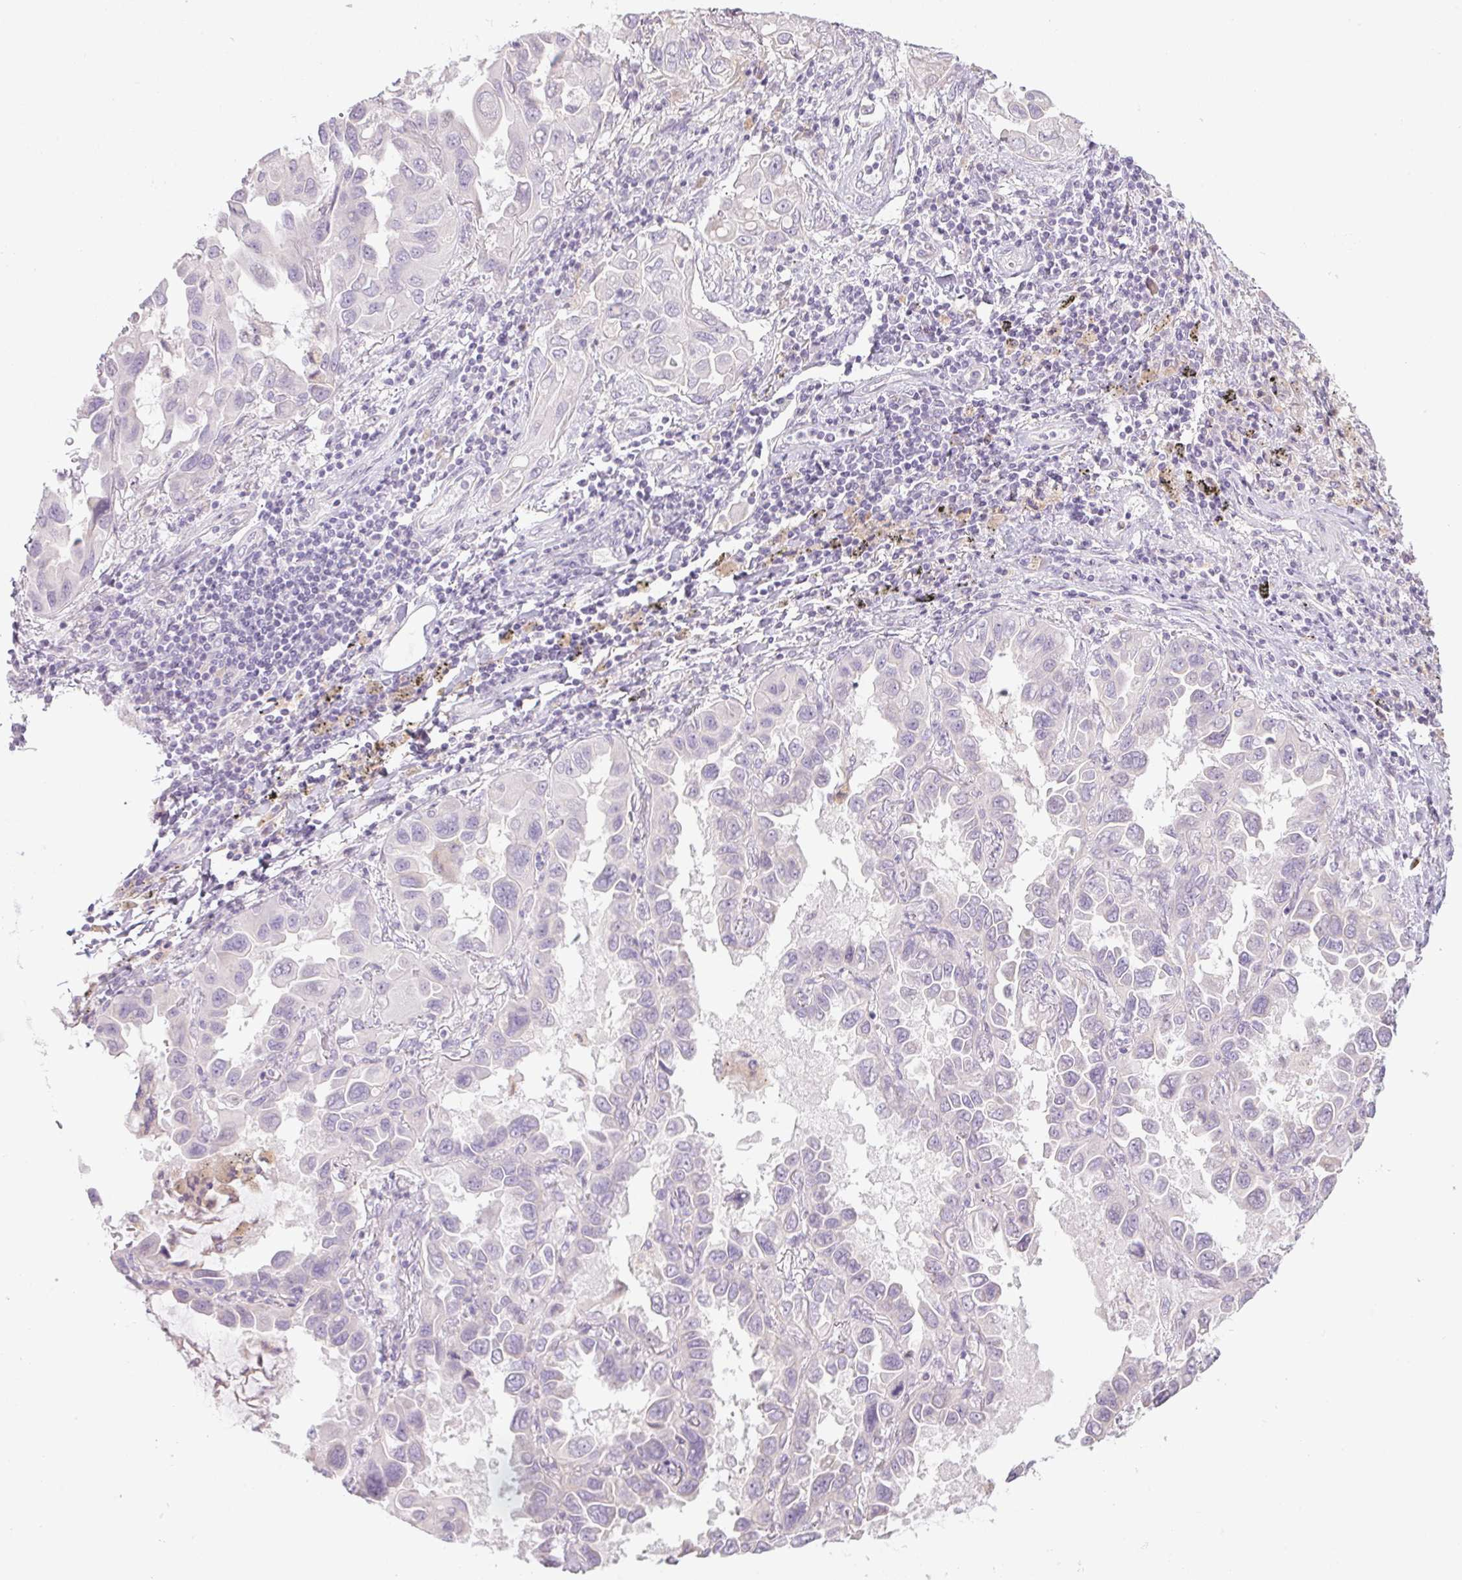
{"staining": {"intensity": "negative", "quantity": "none", "location": "none"}, "tissue": "lung cancer", "cell_type": "Tumor cells", "image_type": "cancer", "snomed": [{"axis": "morphology", "description": "Adenocarcinoma, NOS"}, {"axis": "topography", "description": "Lung"}], "caption": "High power microscopy histopathology image of an IHC micrograph of lung cancer (adenocarcinoma), revealing no significant positivity in tumor cells.", "gene": "CTCFL", "patient": {"sex": "male", "age": 64}}